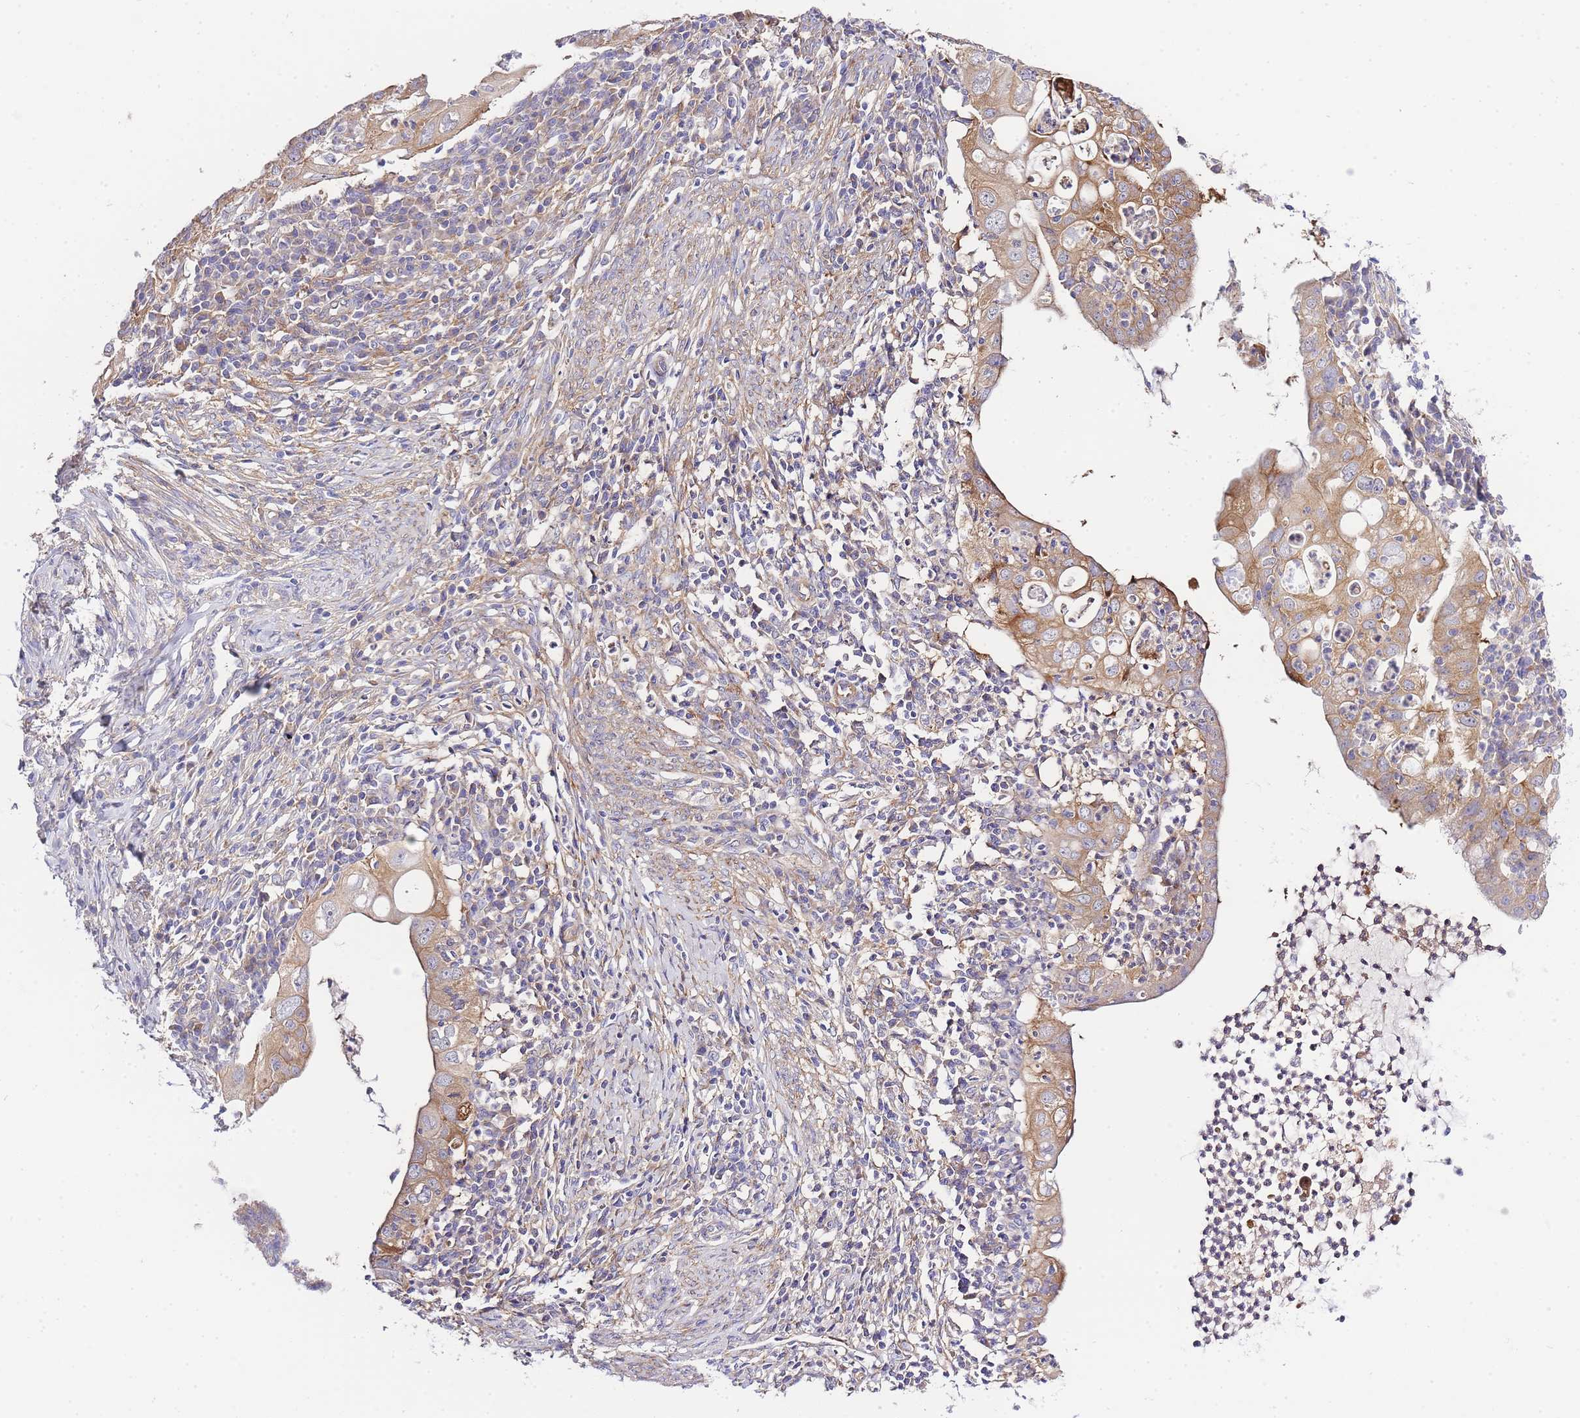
{"staining": {"intensity": "moderate", "quantity": "25%-75%", "location": "cytoplasmic/membranous"}, "tissue": "cervical cancer", "cell_type": "Tumor cells", "image_type": "cancer", "snomed": [{"axis": "morphology", "description": "Adenocarcinoma, NOS"}, {"axis": "topography", "description": "Cervix"}], "caption": "Immunohistochemistry (IHC) of human cervical adenocarcinoma reveals medium levels of moderate cytoplasmic/membranous staining in about 25%-75% of tumor cells.", "gene": "INSYN2B", "patient": {"sex": "female", "age": 36}}